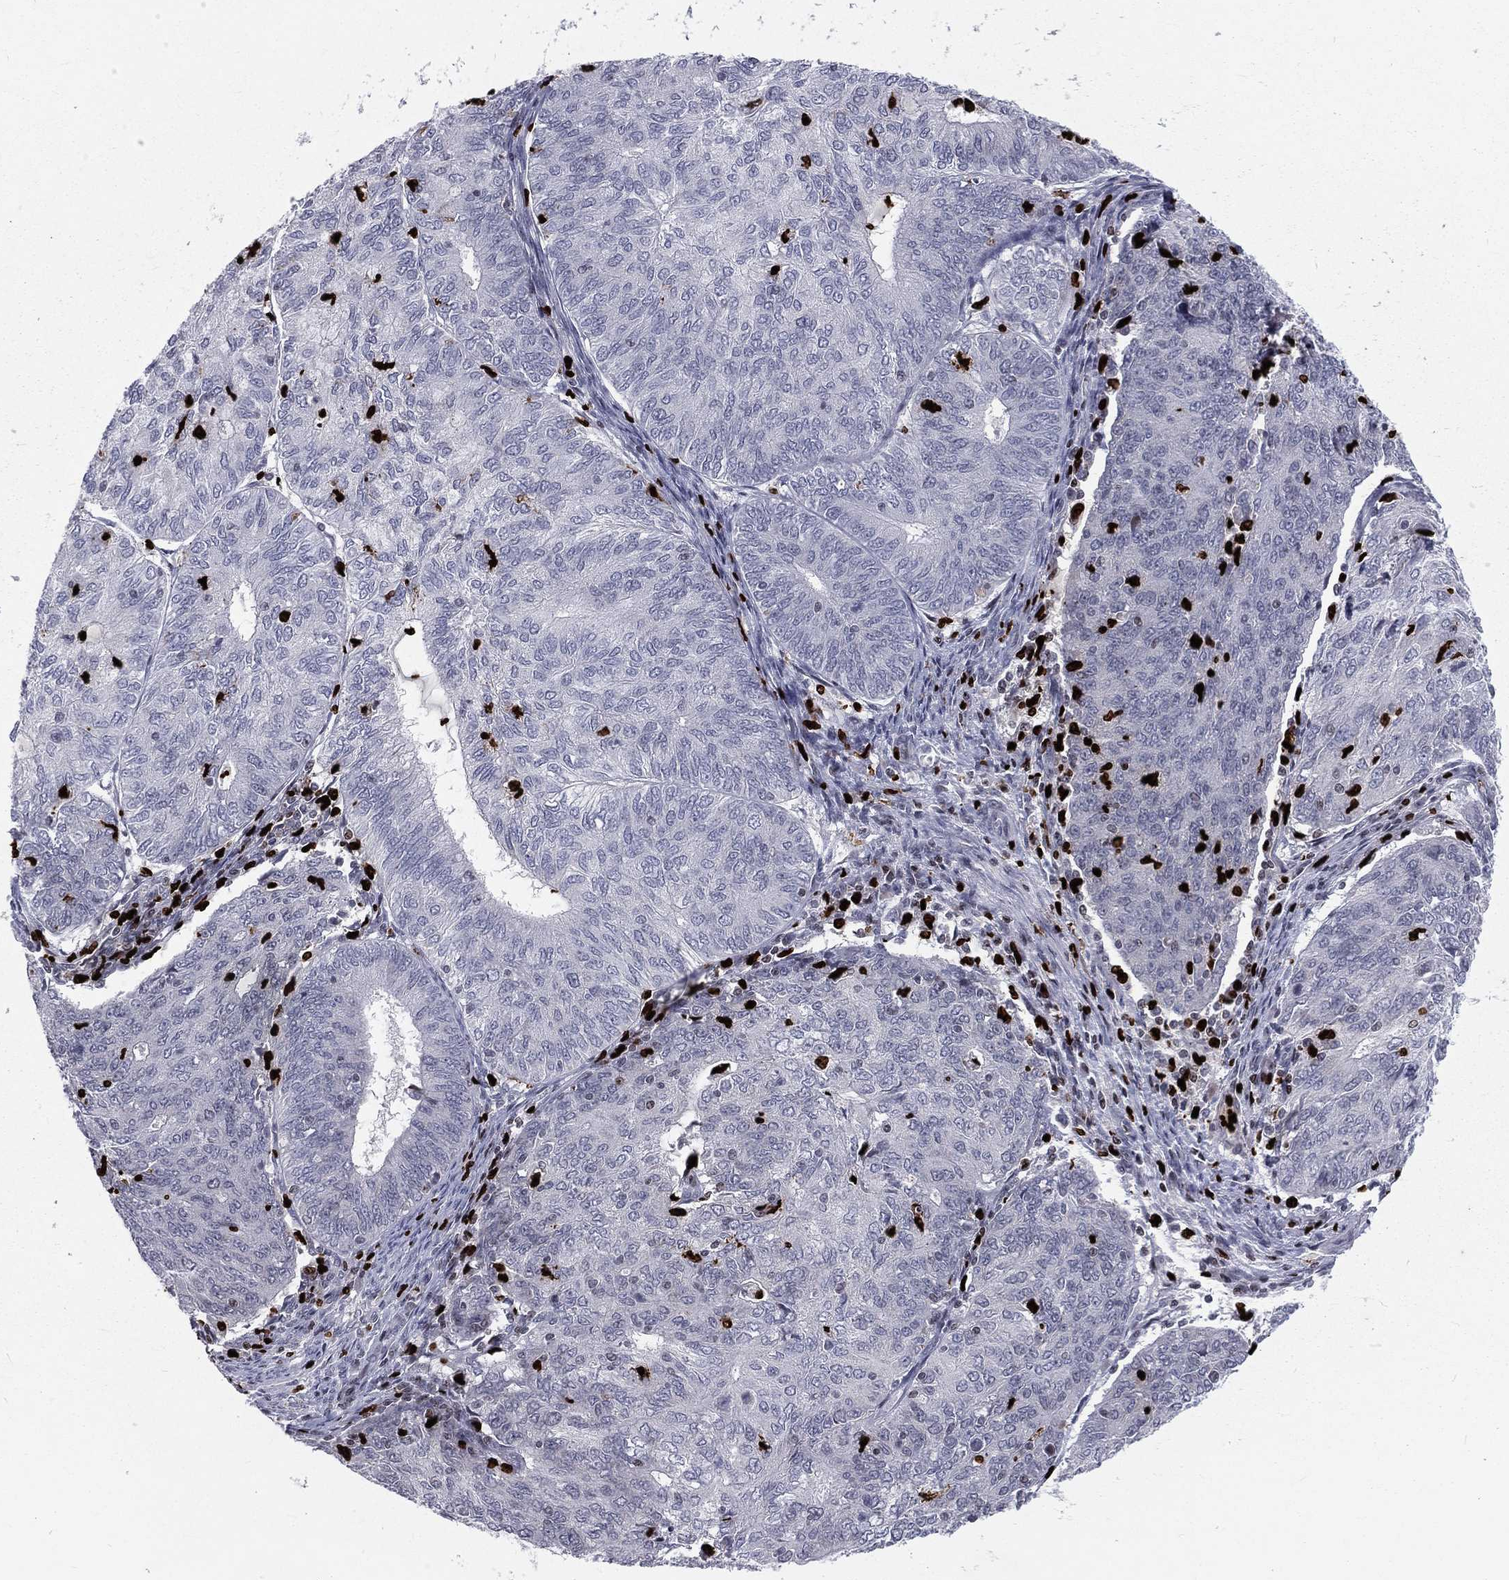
{"staining": {"intensity": "negative", "quantity": "none", "location": "none"}, "tissue": "endometrial cancer", "cell_type": "Tumor cells", "image_type": "cancer", "snomed": [{"axis": "morphology", "description": "Adenocarcinoma, NOS"}, {"axis": "topography", "description": "Endometrium"}], "caption": "Human endometrial cancer (adenocarcinoma) stained for a protein using IHC reveals no expression in tumor cells.", "gene": "MNDA", "patient": {"sex": "female", "age": 82}}